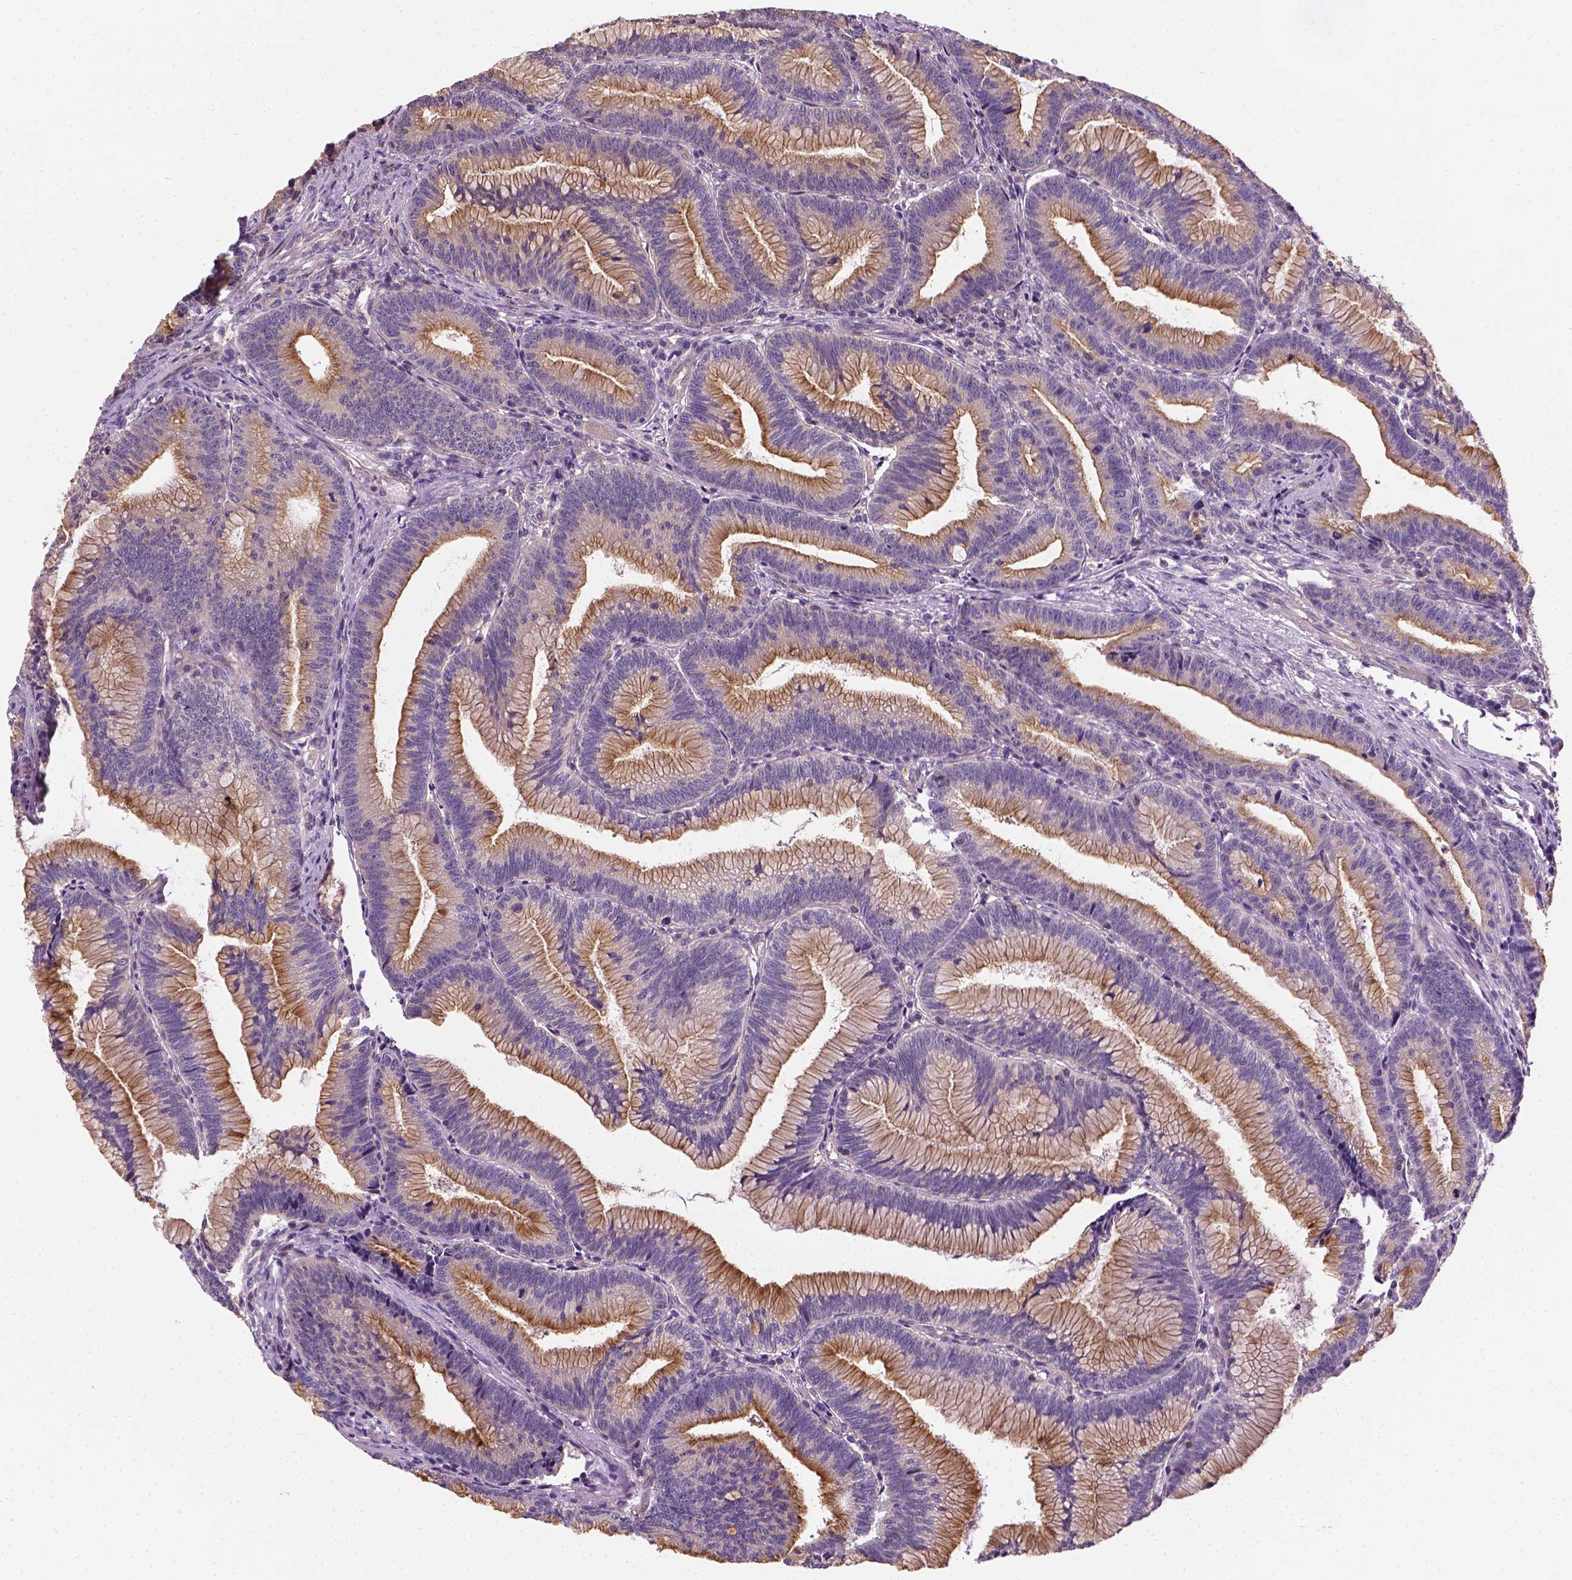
{"staining": {"intensity": "strong", "quantity": "<25%", "location": "cytoplasmic/membranous"}, "tissue": "colorectal cancer", "cell_type": "Tumor cells", "image_type": "cancer", "snomed": [{"axis": "morphology", "description": "Adenocarcinoma, NOS"}, {"axis": "topography", "description": "Colon"}], "caption": "Protein expression by IHC shows strong cytoplasmic/membranous positivity in approximately <25% of tumor cells in colorectal cancer (adenocarcinoma).", "gene": "CRACR2A", "patient": {"sex": "female", "age": 78}}